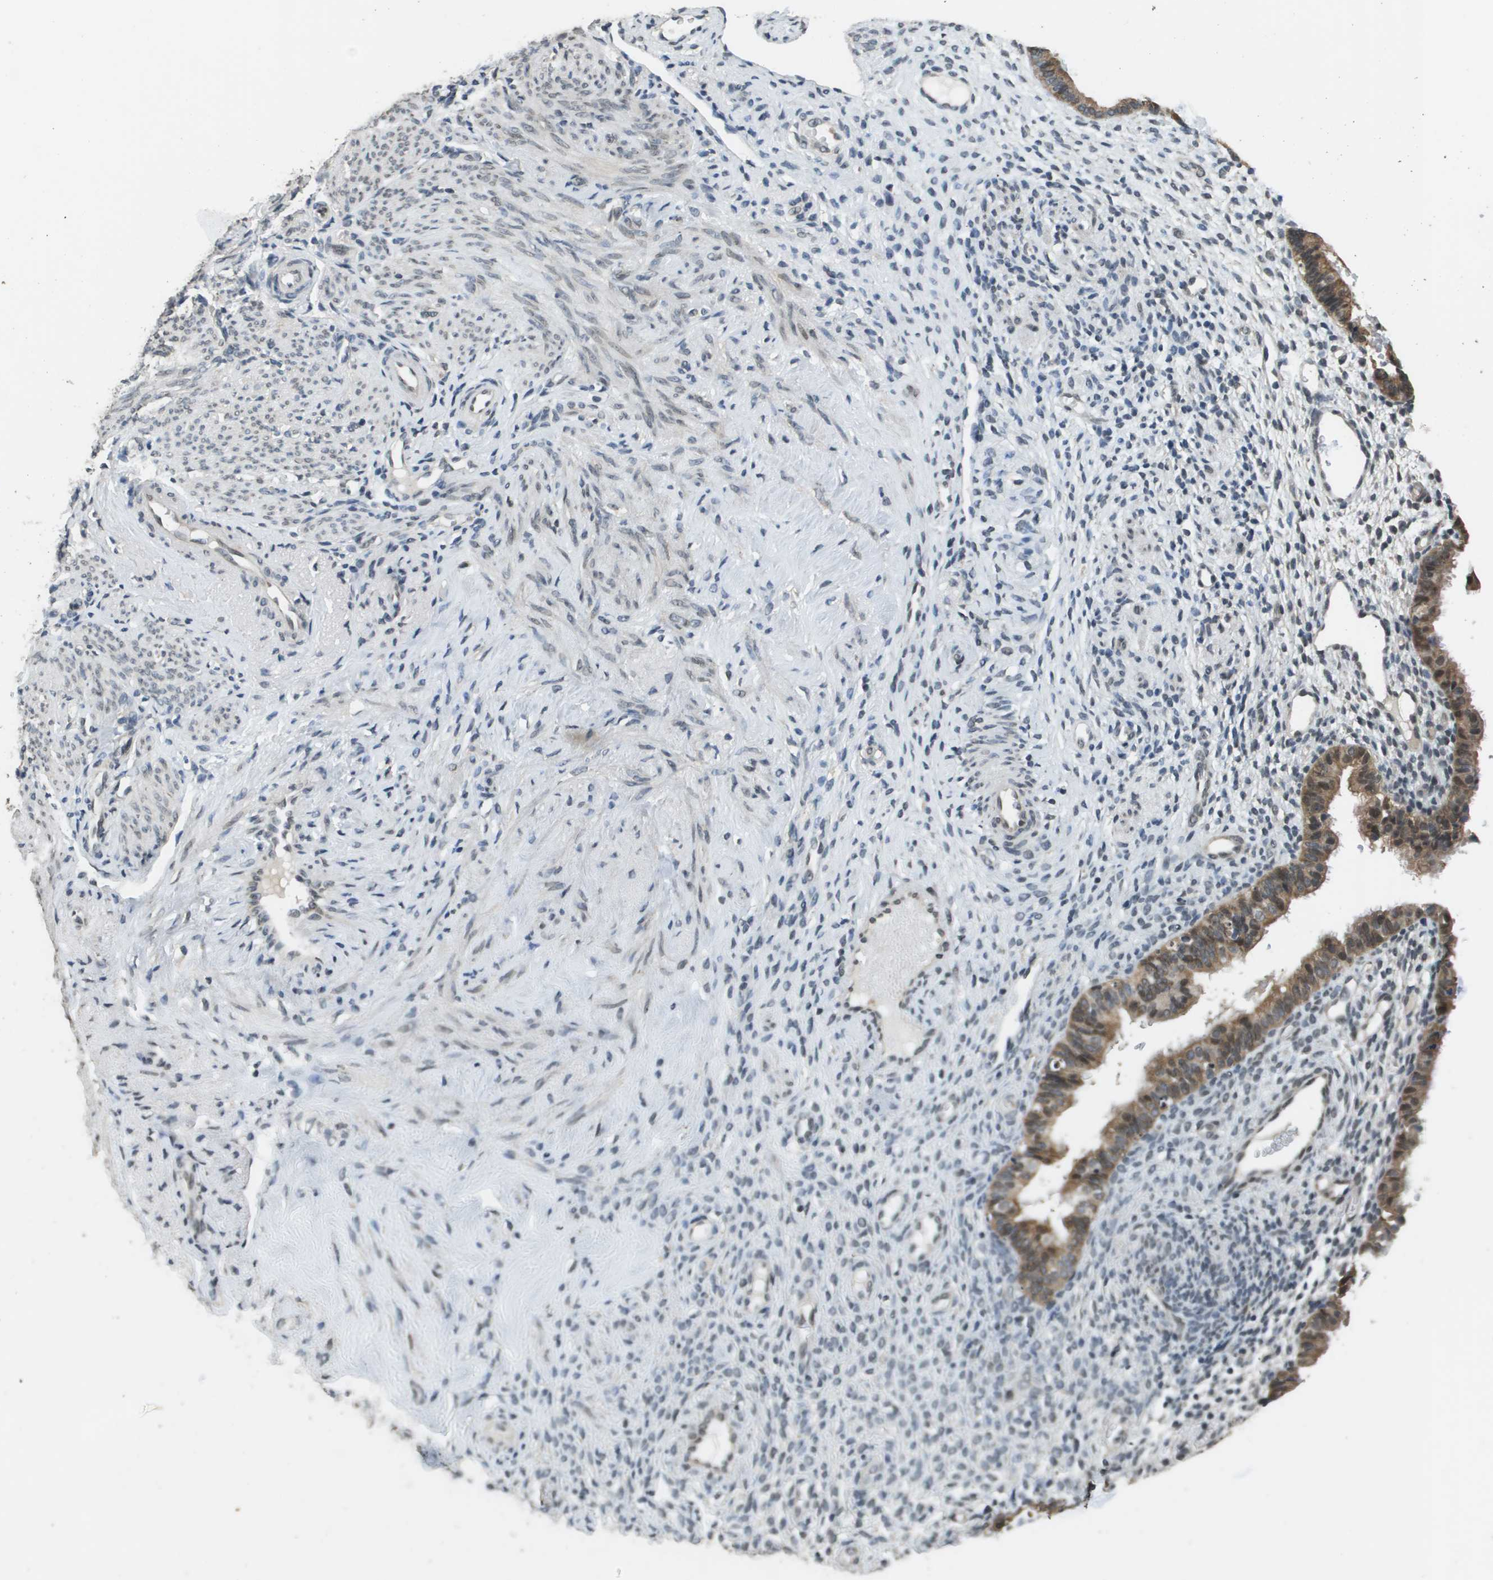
{"staining": {"intensity": "weak", "quantity": "<25%", "location": "nuclear"}, "tissue": "endometrium", "cell_type": "Cells in endometrial stroma", "image_type": "normal", "snomed": [{"axis": "morphology", "description": "Normal tissue, NOS"}, {"axis": "topography", "description": "Endometrium"}], "caption": "A histopathology image of endometrium stained for a protein demonstrates no brown staining in cells in endometrial stroma.", "gene": "FANCC", "patient": {"sex": "female", "age": 61}}